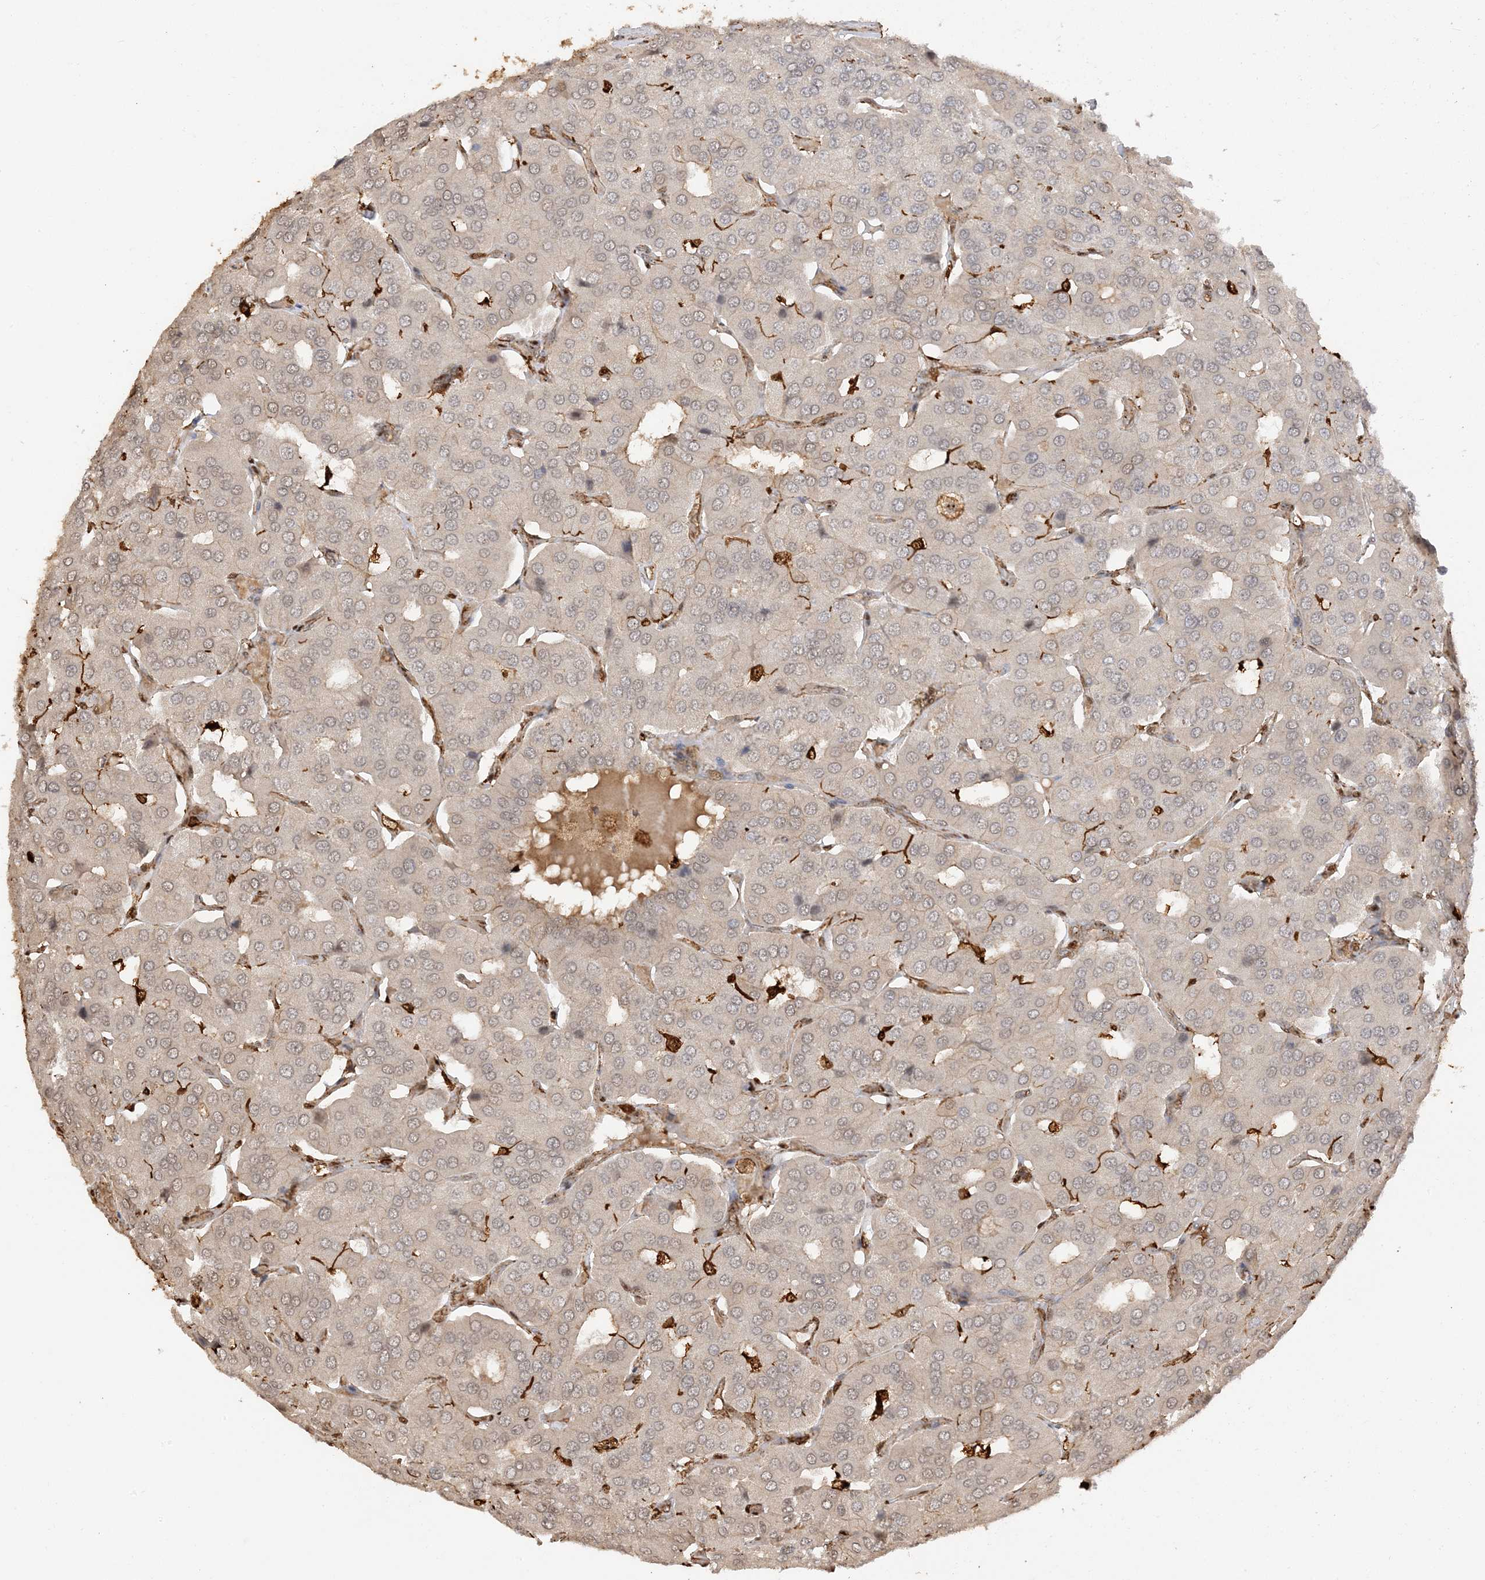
{"staining": {"intensity": "negative", "quantity": "none", "location": "none"}, "tissue": "parathyroid gland", "cell_type": "Glandular cells", "image_type": "normal", "snomed": [{"axis": "morphology", "description": "Normal tissue, NOS"}, {"axis": "morphology", "description": "Adenoma, NOS"}, {"axis": "topography", "description": "Parathyroid gland"}], "caption": "High magnification brightfield microscopy of benign parathyroid gland stained with DAB (3,3'-diaminobenzidine) (brown) and counterstained with hematoxylin (blue): glandular cells show no significant expression. (DAB (3,3'-diaminobenzidine) IHC with hematoxylin counter stain).", "gene": "PHACTR2", "patient": {"sex": "female", "age": 86}}